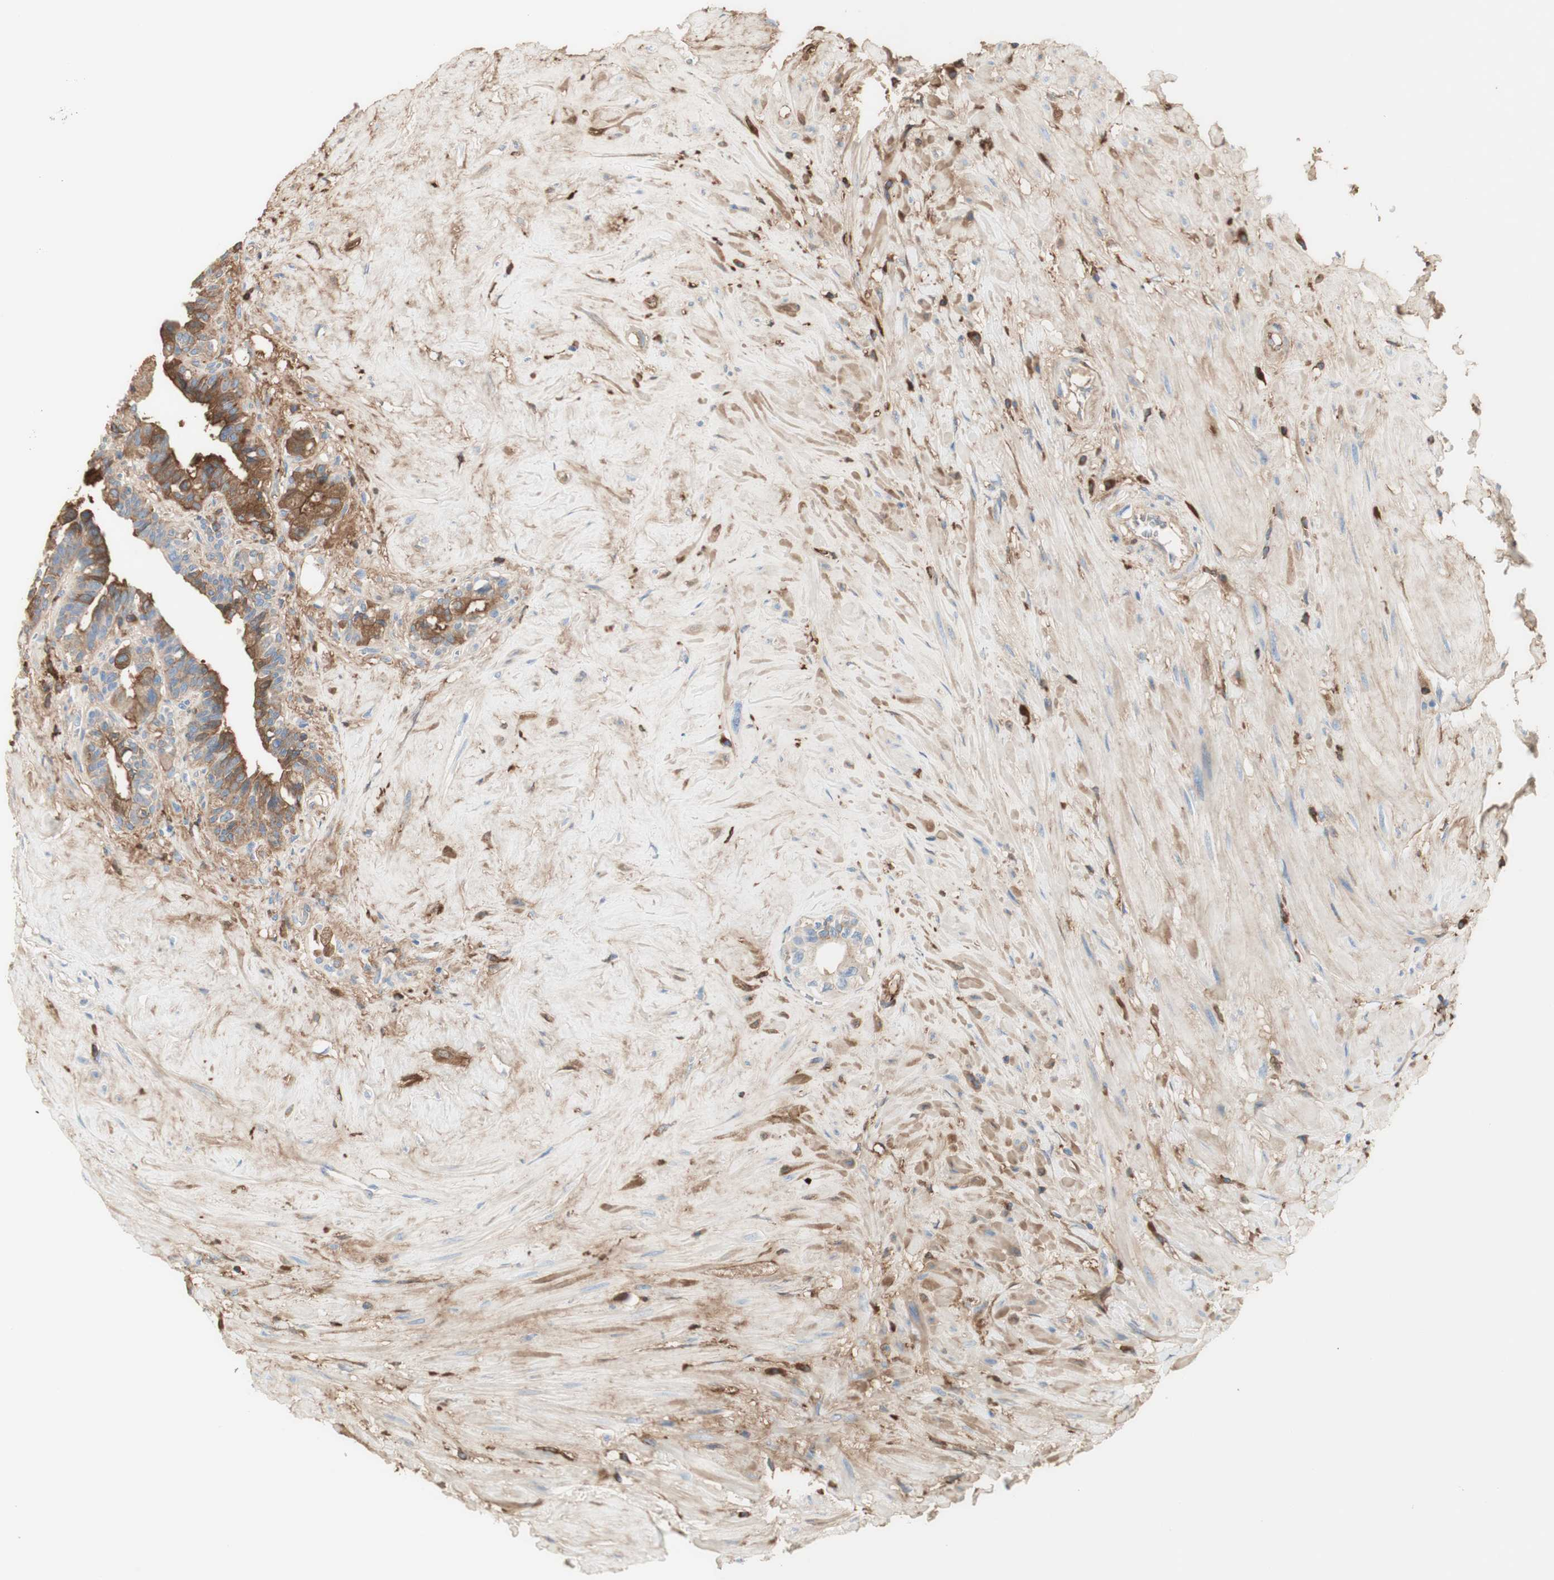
{"staining": {"intensity": "moderate", "quantity": "<25%", "location": "cytoplasmic/membranous"}, "tissue": "seminal vesicle", "cell_type": "Glandular cells", "image_type": "normal", "snomed": [{"axis": "morphology", "description": "Normal tissue, NOS"}, {"axis": "topography", "description": "Seminal veicle"}], "caption": "Immunohistochemistry (IHC) photomicrograph of benign seminal vesicle: human seminal vesicle stained using immunohistochemistry displays low levels of moderate protein expression localized specifically in the cytoplasmic/membranous of glandular cells, appearing as a cytoplasmic/membranous brown color.", "gene": "KNG1", "patient": {"sex": "male", "age": 63}}